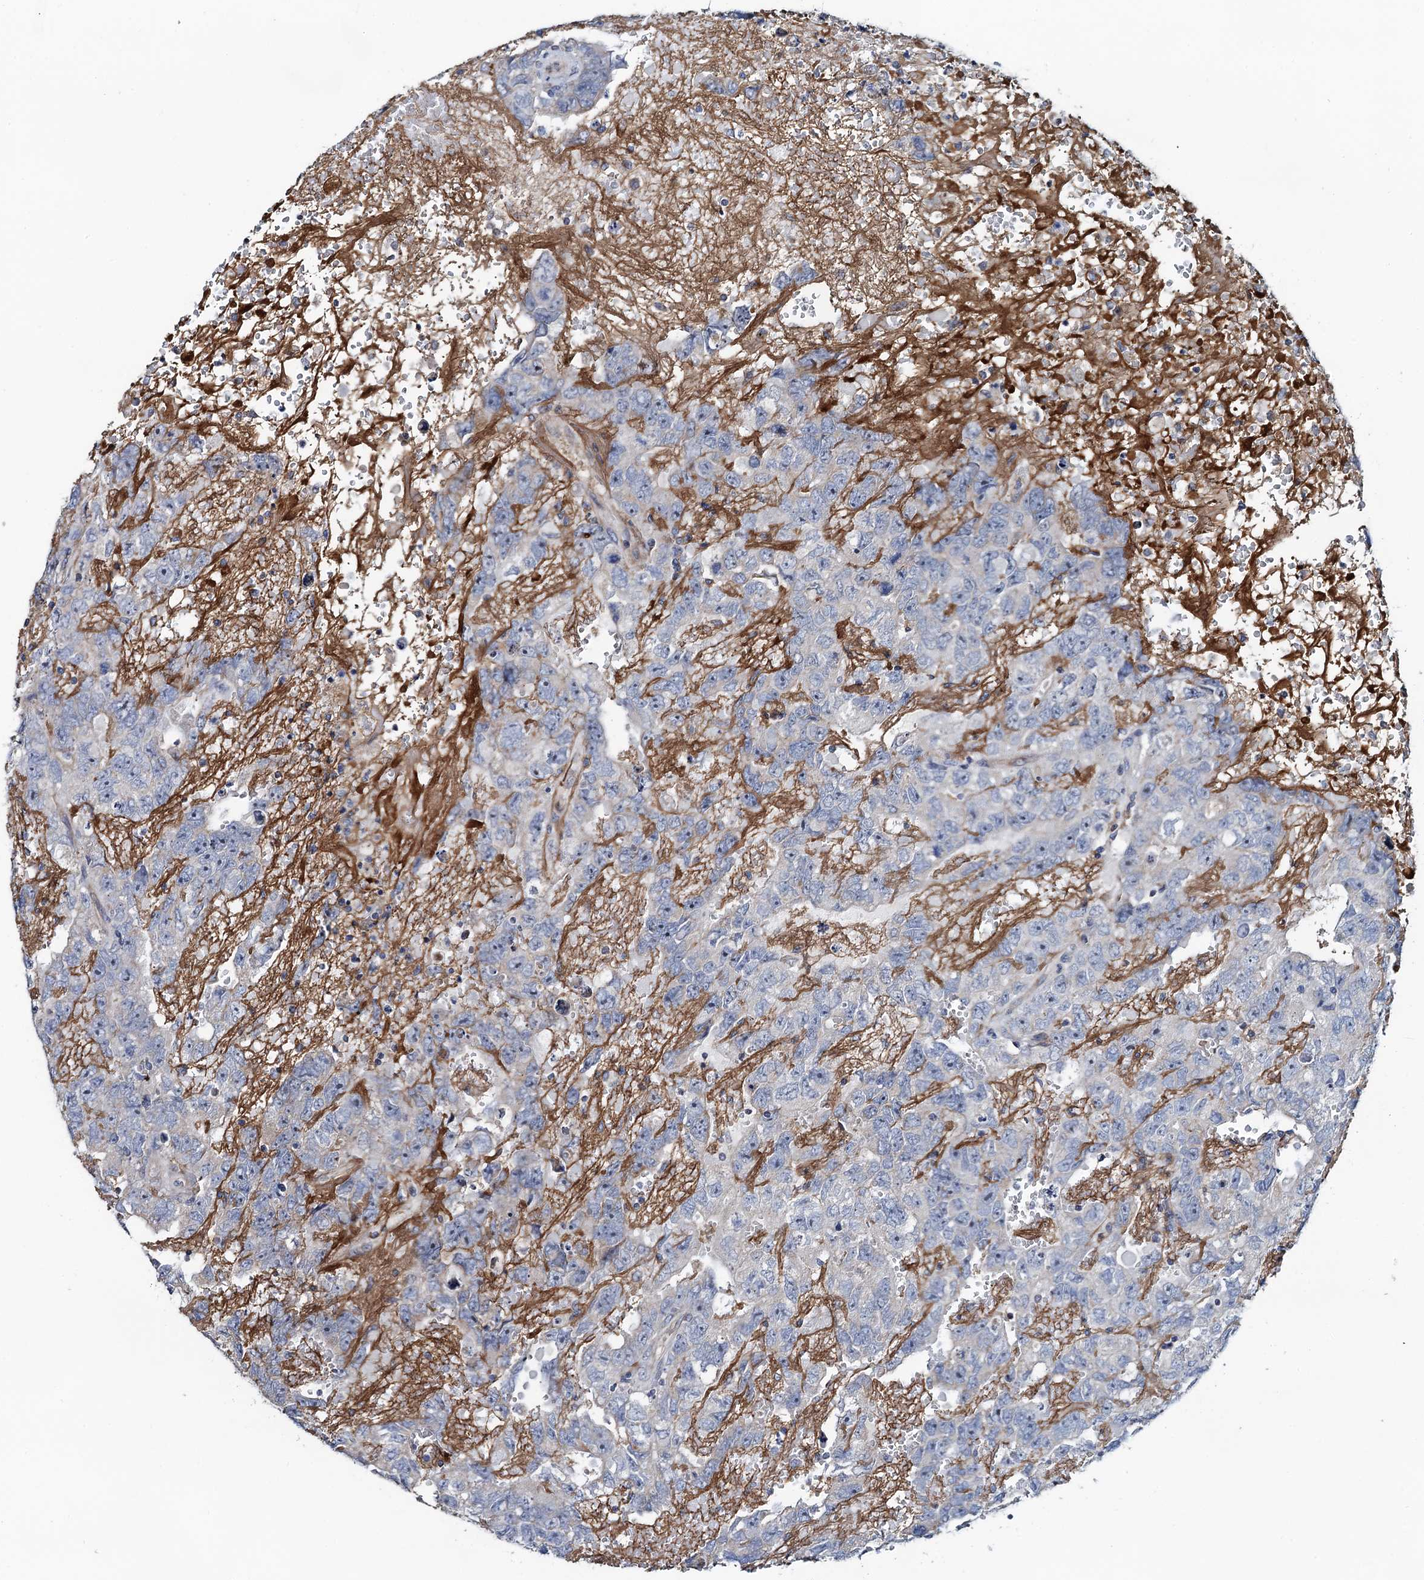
{"staining": {"intensity": "negative", "quantity": "none", "location": "none"}, "tissue": "testis cancer", "cell_type": "Tumor cells", "image_type": "cancer", "snomed": [{"axis": "morphology", "description": "Carcinoma, Embryonal, NOS"}, {"axis": "topography", "description": "Testis"}], "caption": "This is a micrograph of IHC staining of embryonal carcinoma (testis), which shows no expression in tumor cells.", "gene": "PLLP", "patient": {"sex": "male", "age": 45}}